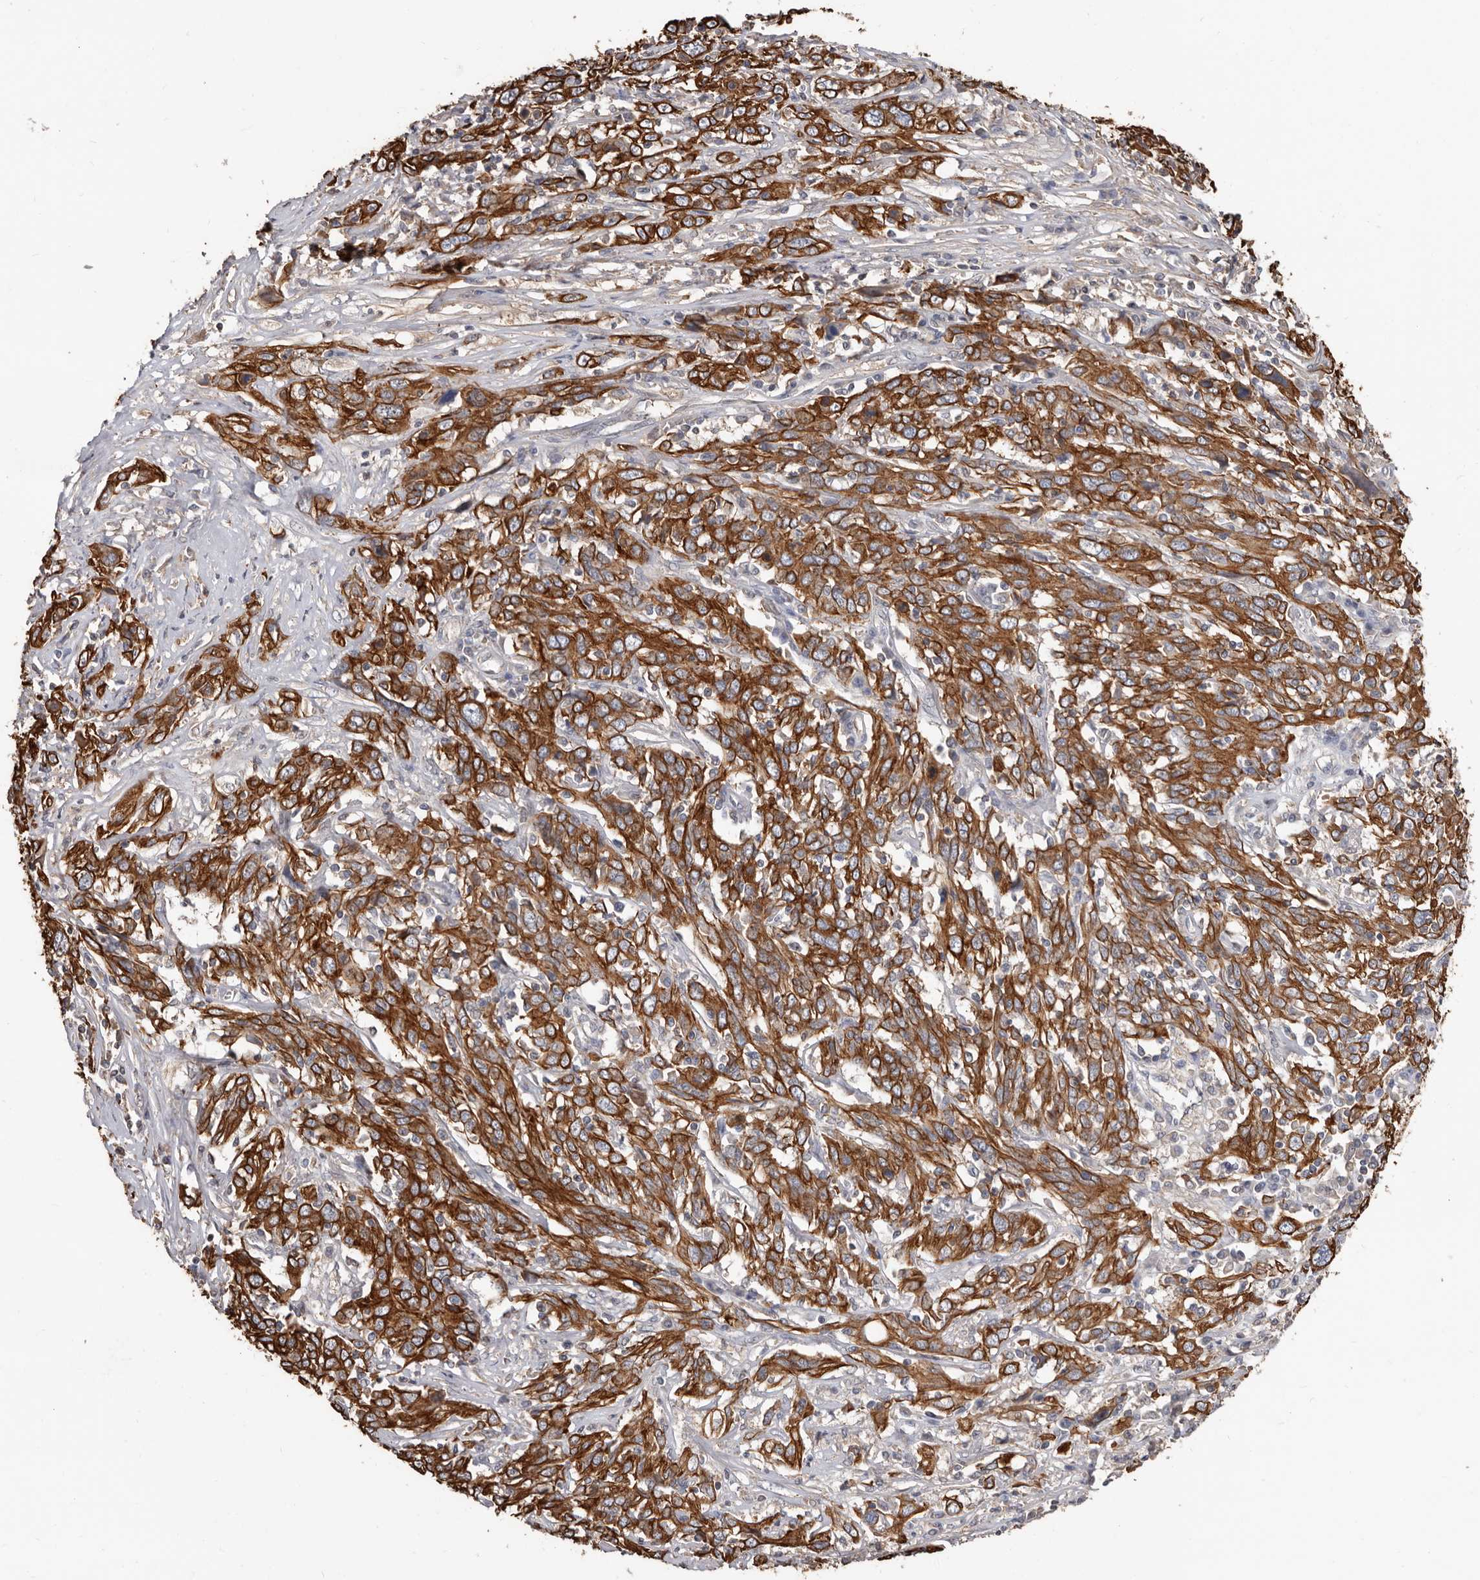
{"staining": {"intensity": "strong", "quantity": ">75%", "location": "cytoplasmic/membranous"}, "tissue": "cervical cancer", "cell_type": "Tumor cells", "image_type": "cancer", "snomed": [{"axis": "morphology", "description": "Squamous cell carcinoma, NOS"}, {"axis": "topography", "description": "Cervix"}], "caption": "Immunohistochemistry of human squamous cell carcinoma (cervical) displays high levels of strong cytoplasmic/membranous staining in approximately >75% of tumor cells.", "gene": "MRPL18", "patient": {"sex": "female", "age": 46}}